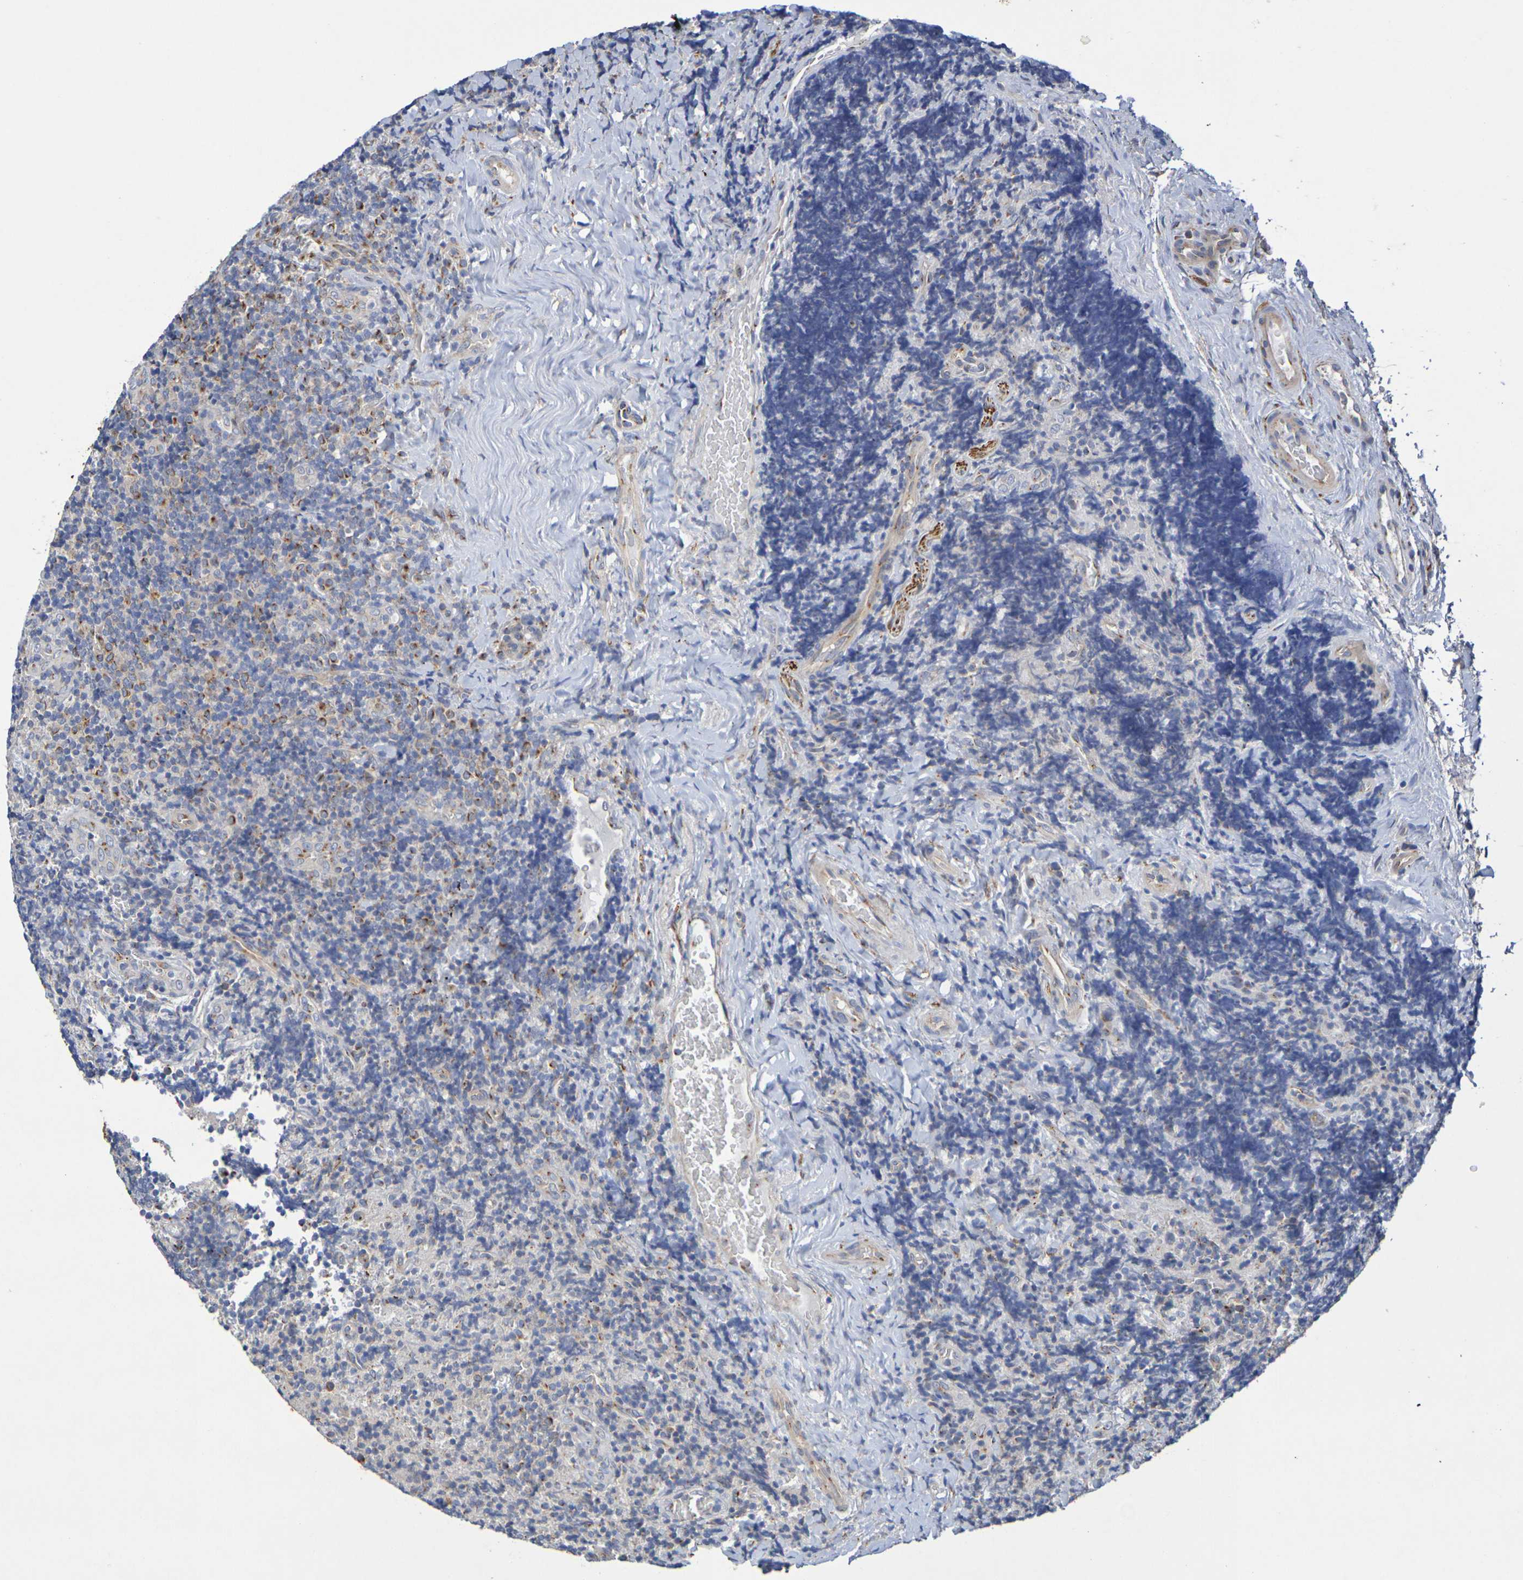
{"staining": {"intensity": "moderate", "quantity": "25%-75%", "location": "cytoplasmic/membranous"}, "tissue": "lymphoma", "cell_type": "Tumor cells", "image_type": "cancer", "snomed": [{"axis": "morphology", "description": "Malignant lymphoma, non-Hodgkin's type, High grade"}, {"axis": "topography", "description": "Tonsil"}], "caption": "Human lymphoma stained with a protein marker demonstrates moderate staining in tumor cells.", "gene": "DCP2", "patient": {"sex": "female", "age": 36}}